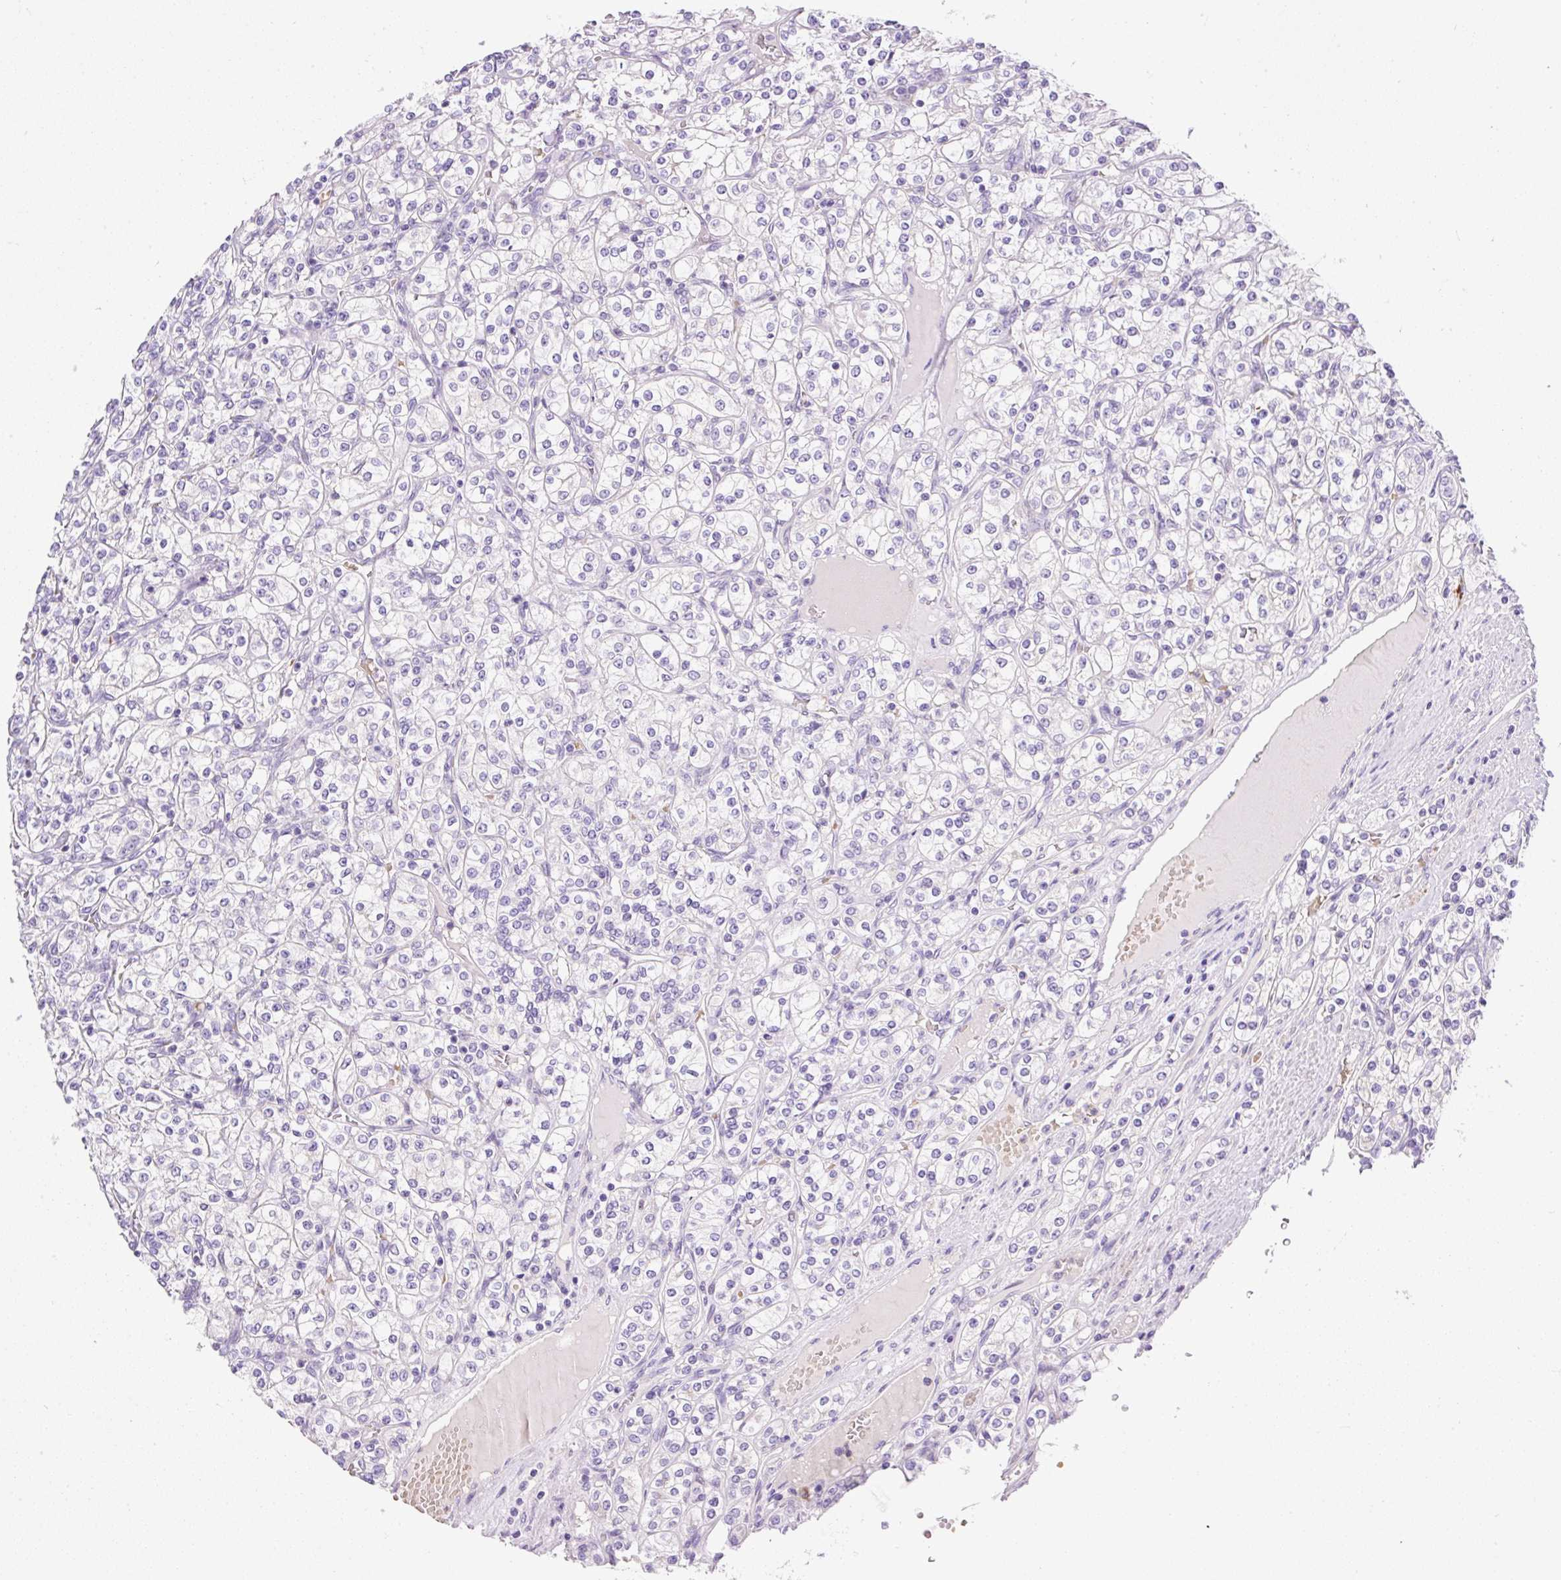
{"staining": {"intensity": "negative", "quantity": "none", "location": "none"}, "tissue": "renal cancer", "cell_type": "Tumor cells", "image_type": "cancer", "snomed": [{"axis": "morphology", "description": "Adenocarcinoma, NOS"}, {"axis": "topography", "description": "Kidney"}], "caption": "DAB (3,3'-diaminobenzidine) immunohistochemical staining of human renal cancer (adenocarcinoma) reveals no significant expression in tumor cells.", "gene": "LHFPL5", "patient": {"sex": "male", "age": 77}}